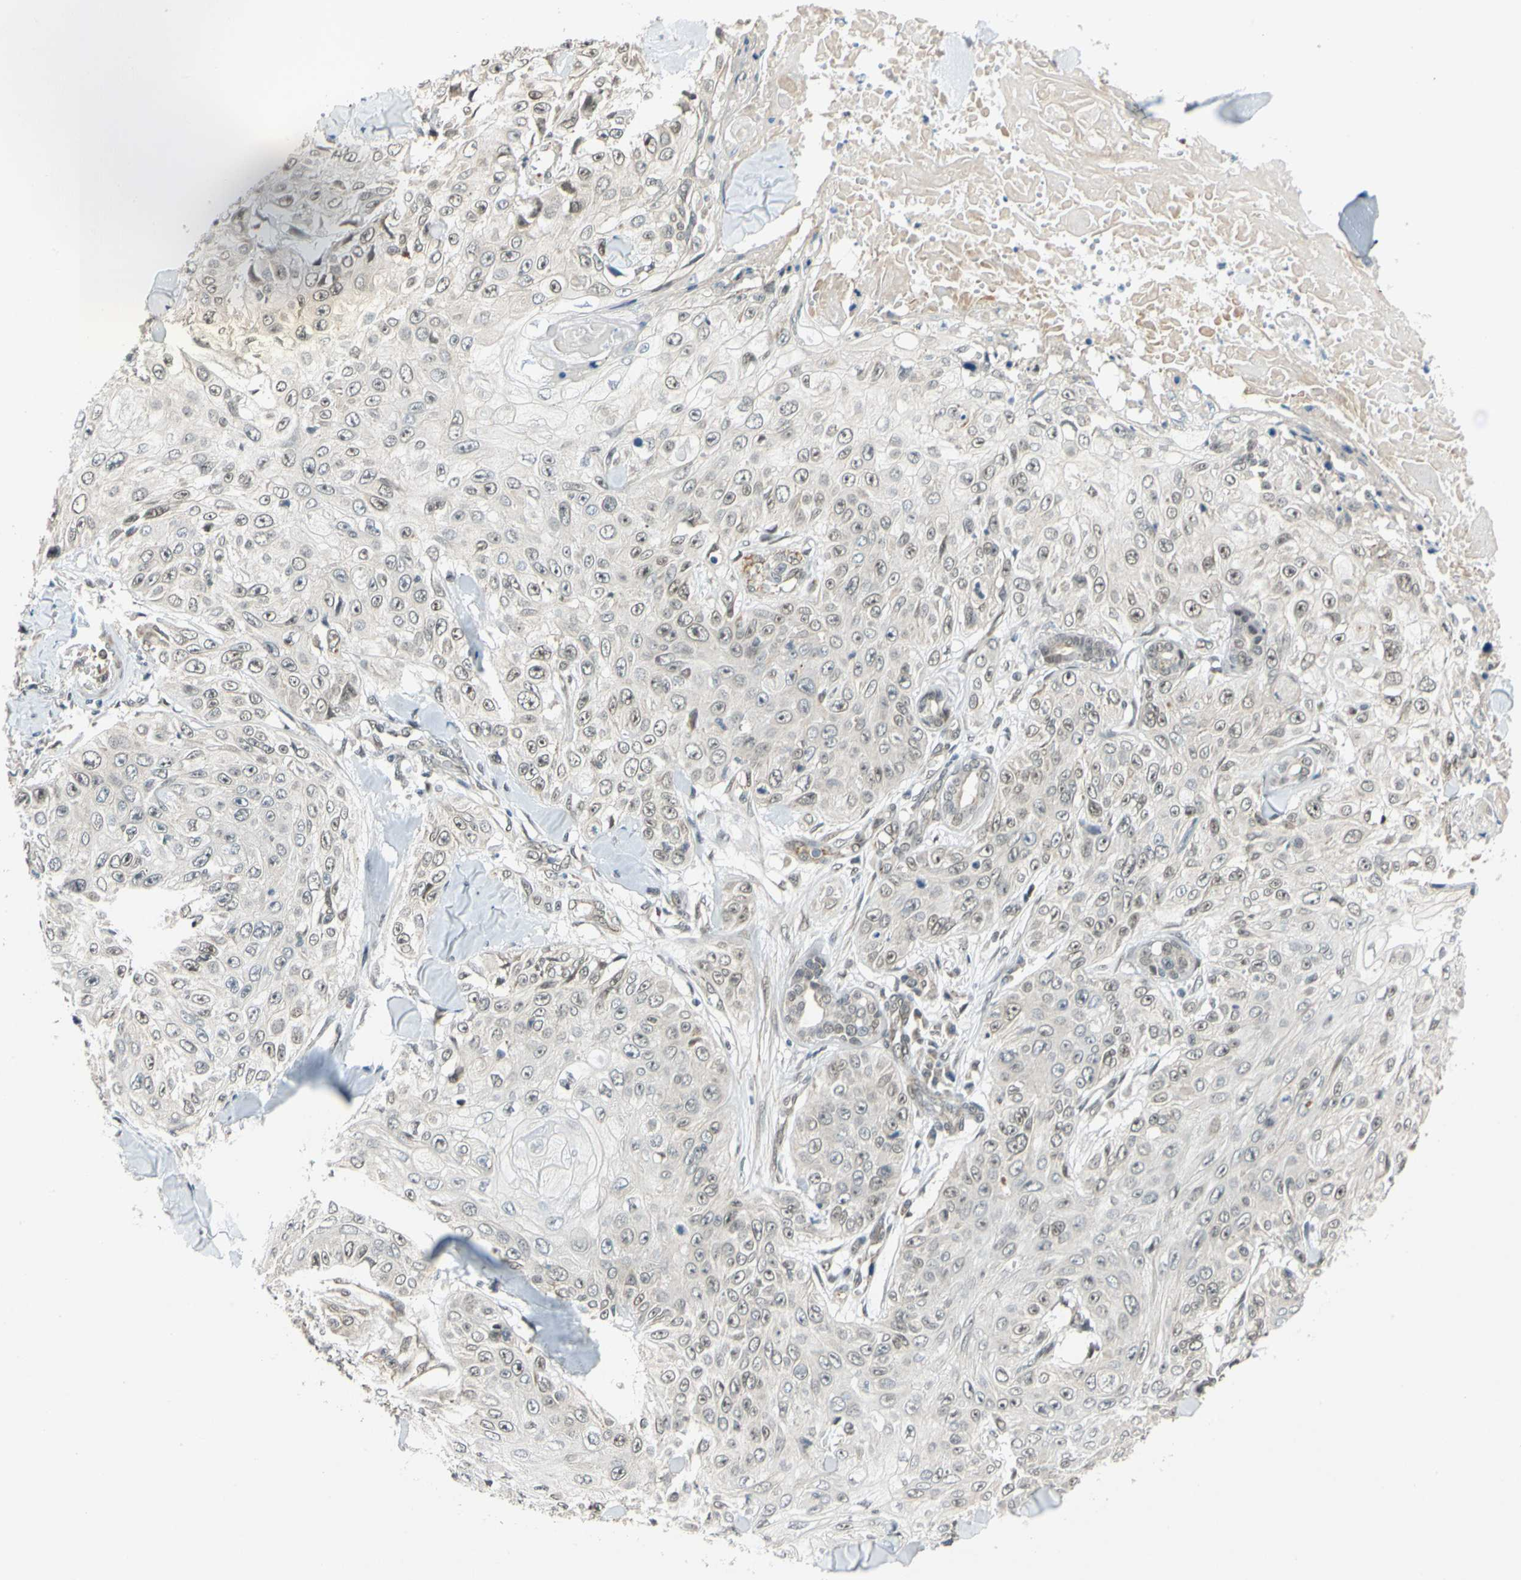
{"staining": {"intensity": "weak", "quantity": "25%-75%", "location": "cytoplasmic/membranous,nuclear"}, "tissue": "skin cancer", "cell_type": "Tumor cells", "image_type": "cancer", "snomed": [{"axis": "morphology", "description": "Squamous cell carcinoma, NOS"}, {"axis": "topography", "description": "Skin"}], "caption": "The histopathology image demonstrates a brown stain indicating the presence of a protein in the cytoplasmic/membranous and nuclear of tumor cells in skin cancer (squamous cell carcinoma). (Stains: DAB (3,3'-diaminobenzidine) in brown, nuclei in blue, Microscopy: brightfield microscopy at high magnification).", "gene": "POGZ", "patient": {"sex": "male", "age": 86}}